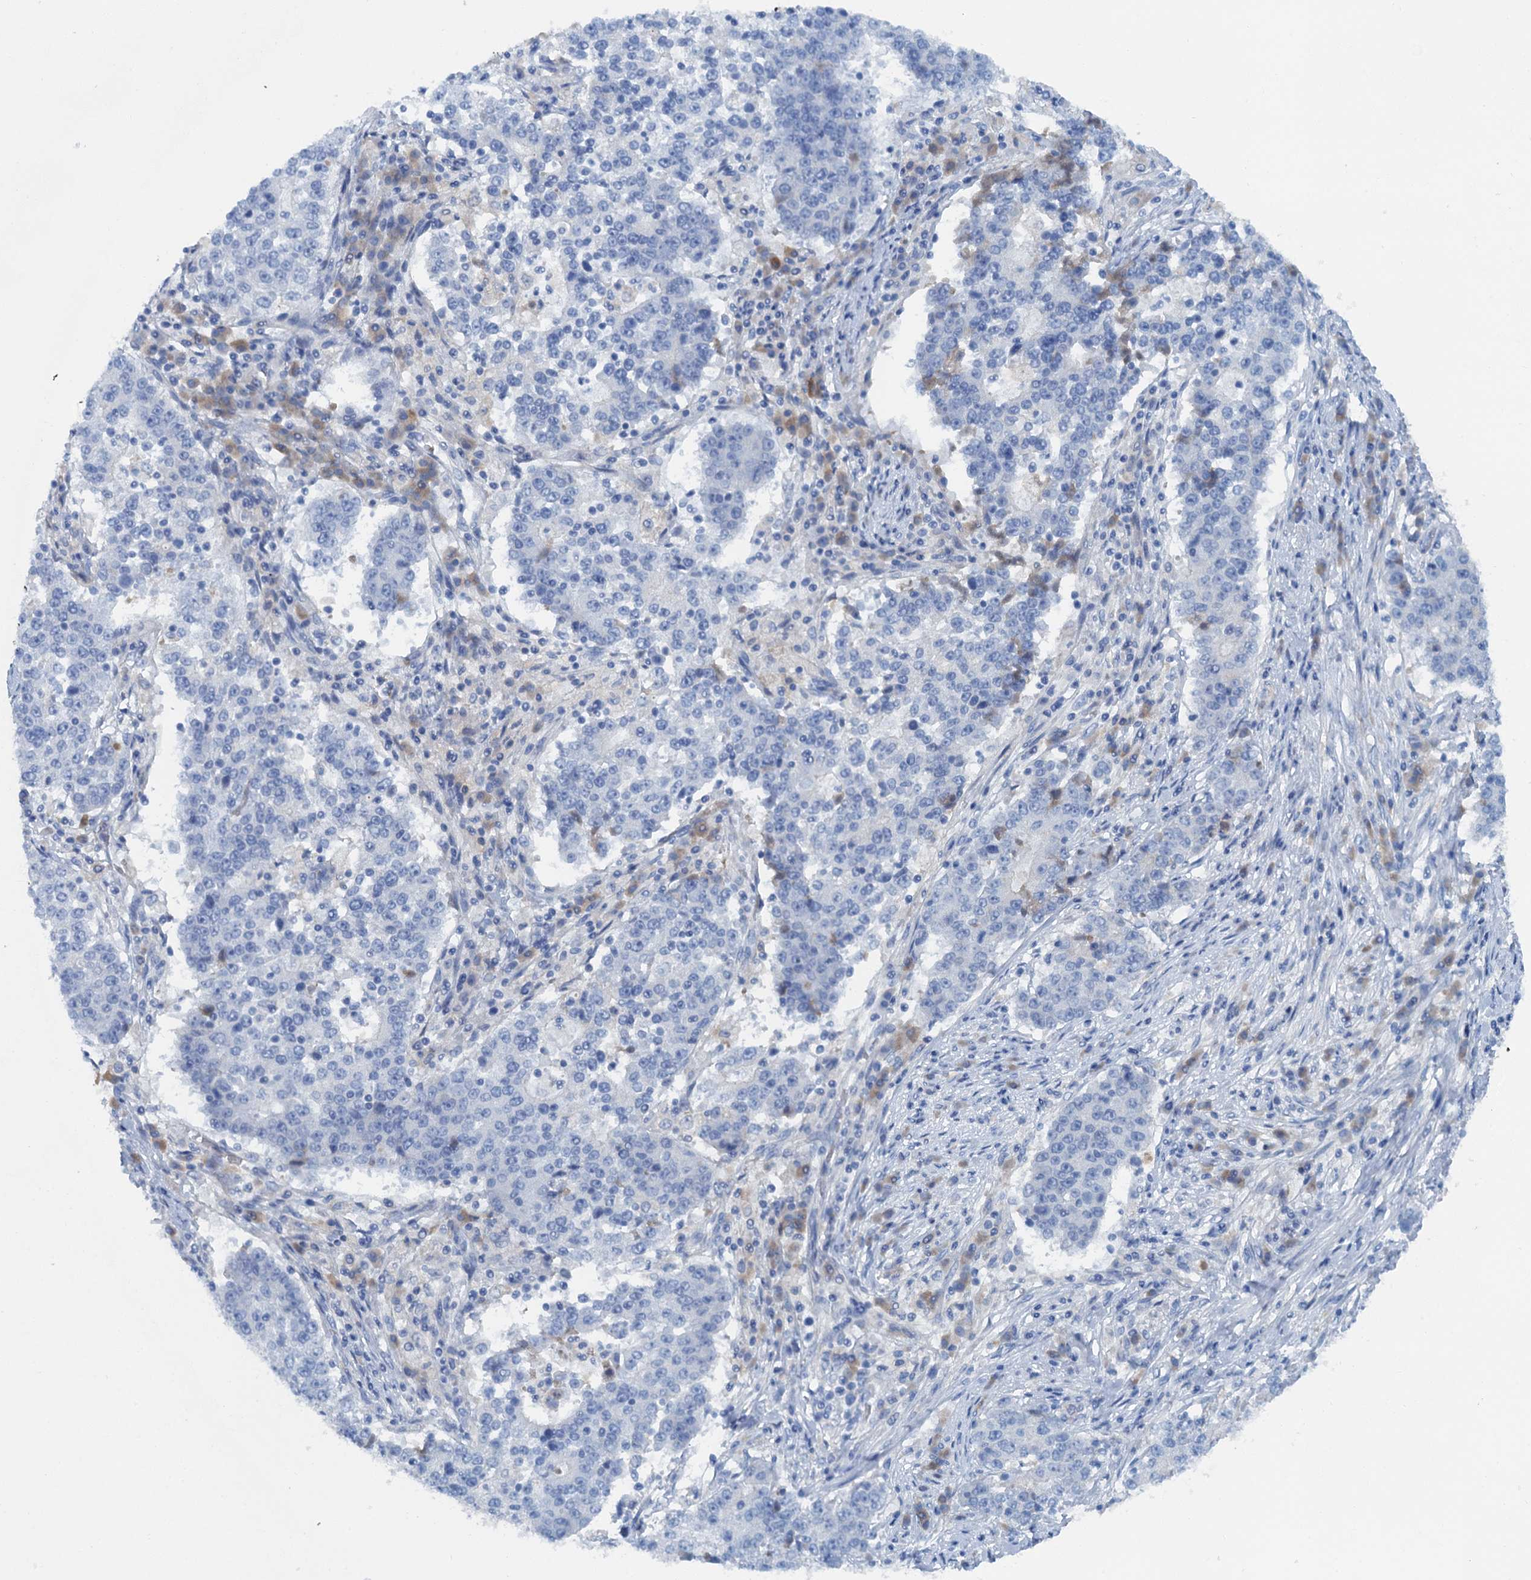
{"staining": {"intensity": "negative", "quantity": "none", "location": "none"}, "tissue": "stomach cancer", "cell_type": "Tumor cells", "image_type": "cancer", "snomed": [{"axis": "morphology", "description": "Adenocarcinoma, NOS"}, {"axis": "topography", "description": "Stomach"}], "caption": "The histopathology image displays no staining of tumor cells in adenocarcinoma (stomach). The staining is performed using DAB brown chromogen with nuclei counter-stained in using hematoxylin.", "gene": "MYADML2", "patient": {"sex": "male", "age": 59}}